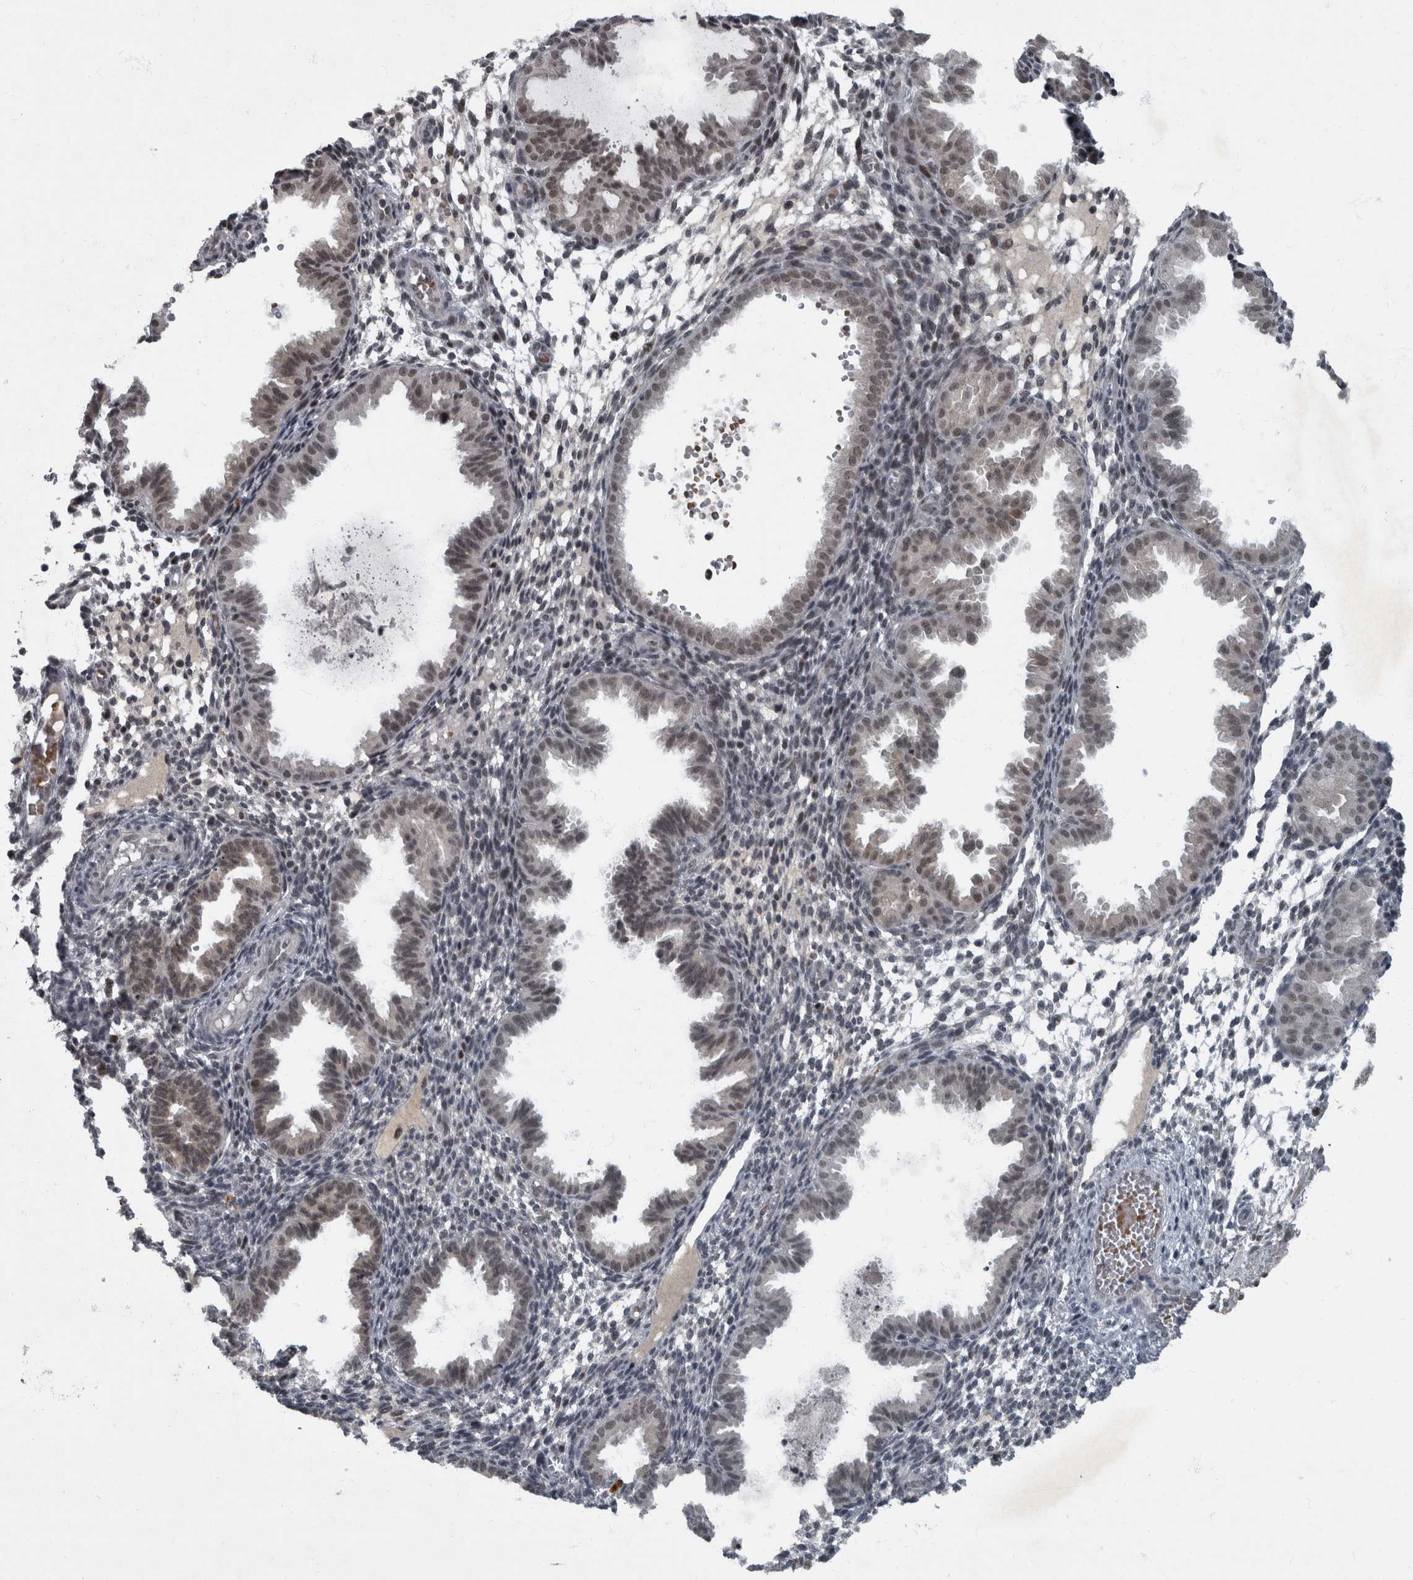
{"staining": {"intensity": "weak", "quantity": "25%-75%", "location": "nuclear"}, "tissue": "endometrium", "cell_type": "Cells in endometrial stroma", "image_type": "normal", "snomed": [{"axis": "morphology", "description": "Normal tissue, NOS"}, {"axis": "topography", "description": "Endometrium"}], "caption": "Protein expression by immunohistochemistry exhibits weak nuclear staining in approximately 25%-75% of cells in endometrial stroma in unremarkable endometrium. (Brightfield microscopy of DAB IHC at high magnification).", "gene": "WDR33", "patient": {"sex": "female", "age": 33}}